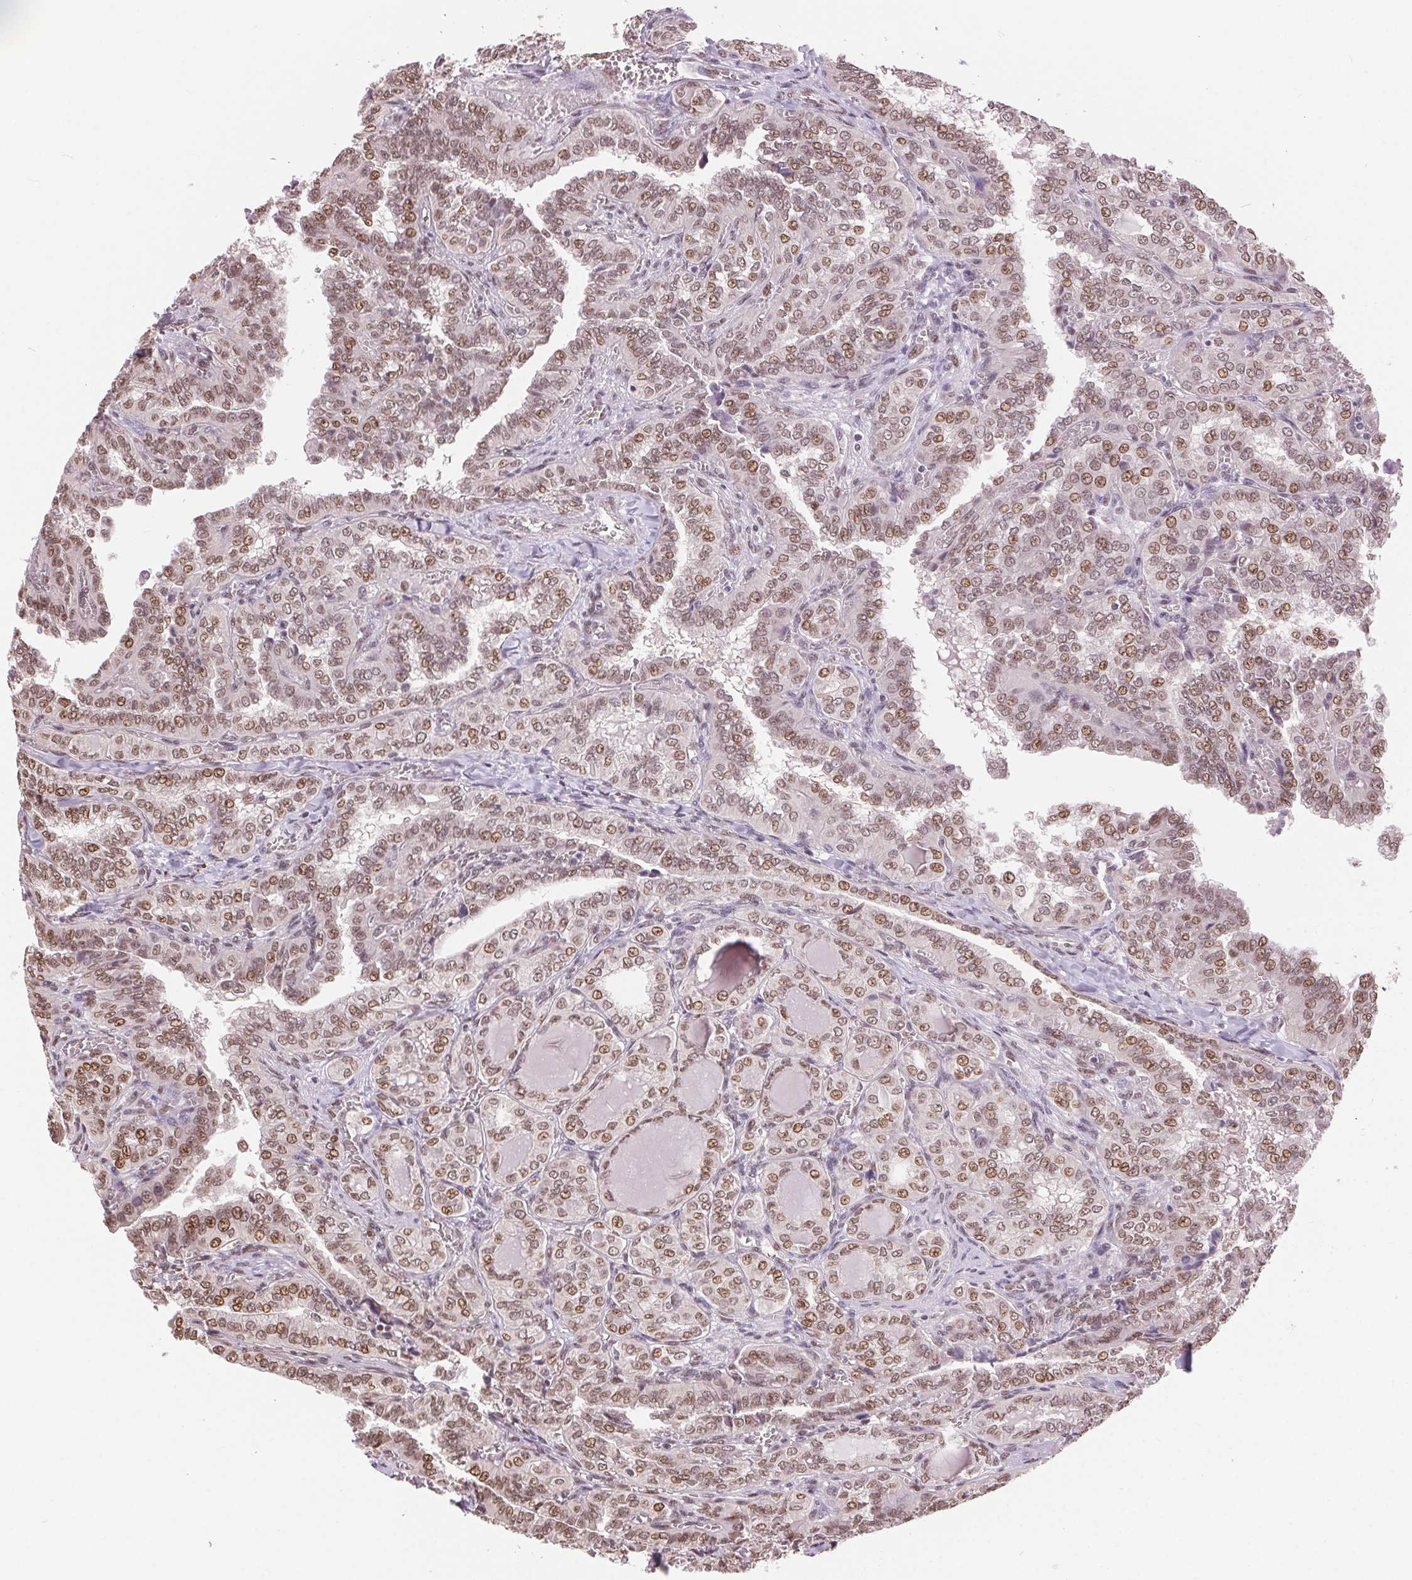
{"staining": {"intensity": "moderate", "quantity": ">75%", "location": "nuclear"}, "tissue": "thyroid cancer", "cell_type": "Tumor cells", "image_type": "cancer", "snomed": [{"axis": "morphology", "description": "Papillary adenocarcinoma, NOS"}, {"axis": "topography", "description": "Thyroid gland"}], "caption": "Tumor cells exhibit medium levels of moderate nuclear positivity in approximately >75% of cells in thyroid papillary adenocarcinoma. (brown staining indicates protein expression, while blue staining denotes nuclei).", "gene": "RAD23A", "patient": {"sex": "female", "age": 41}}